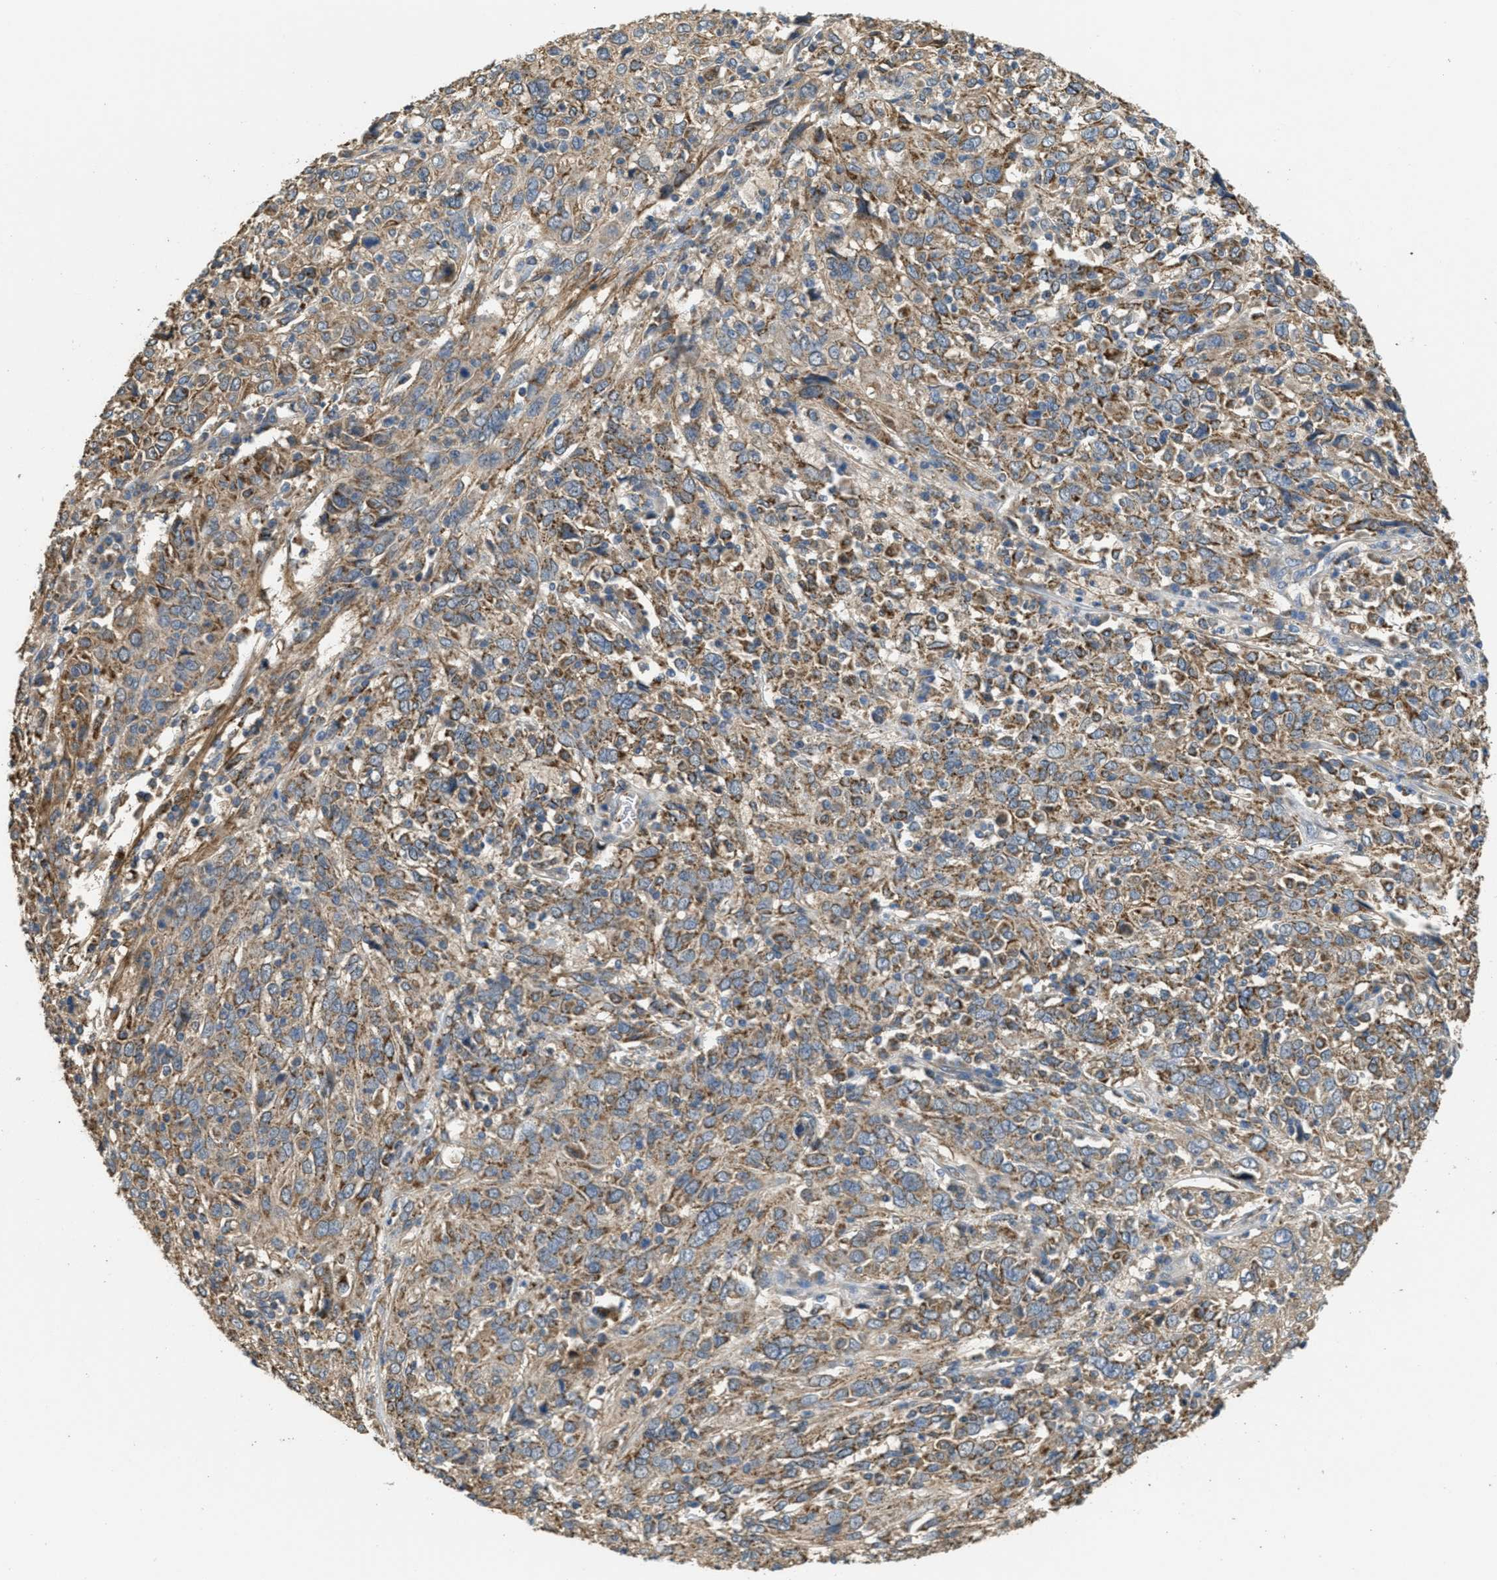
{"staining": {"intensity": "moderate", "quantity": "25%-75%", "location": "cytoplasmic/membranous"}, "tissue": "cervical cancer", "cell_type": "Tumor cells", "image_type": "cancer", "snomed": [{"axis": "morphology", "description": "Squamous cell carcinoma, NOS"}, {"axis": "topography", "description": "Cervix"}], "caption": "Moderate cytoplasmic/membranous positivity for a protein is seen in about 25%-75% of tumor cells of cervical cancer (squamous cell carcinoma) using IHC.", "gene": "THBS2", "patient": {"sex": "female", "age": 46}}